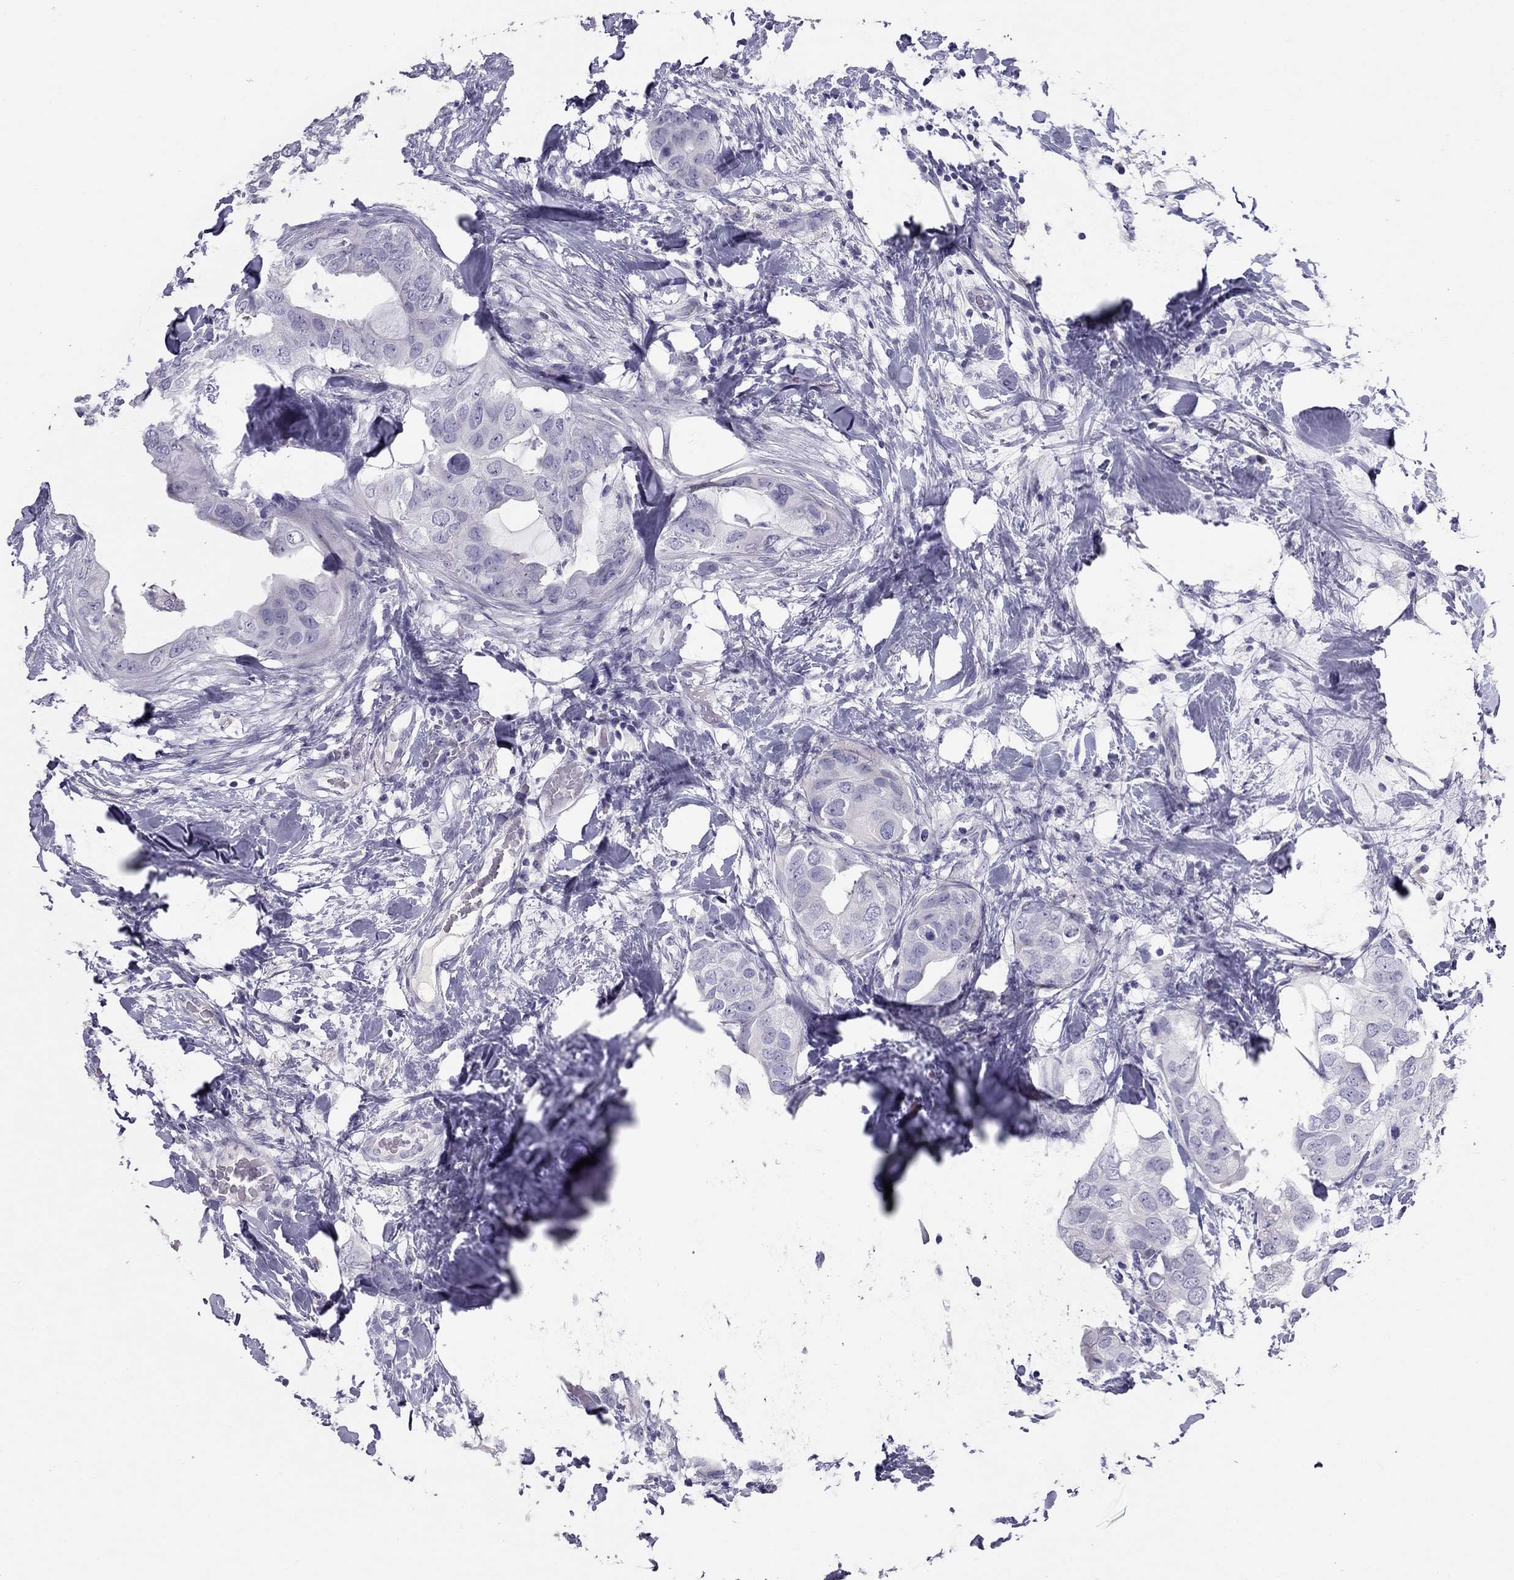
{"staining": {"intensity": "negative", "quantity": "none", "location": "none"}, "tissue": "breast cancer", "cell_type": "Tumor cells", "image_type": "cancer", "snomed": [{"axis": "morphology", "description": "Normal tissue, NOS"}, {"axis": "morphology", "description": "Duct carcinoma"}, {"axis": "topography", "description": "Breast"}], "caption": "Immunohistochemical staining of human breast infiltrating ductal carcinoma displays no significant expression in tumor cells. (Stains: DAB (3,3'-diaminobenzidine) immunohistochemistry (IHC) with hematoxylin counter stain, Microscopy: brightfield microscopy at high magnification).", "gene": "IL17REL", "patient": {"sex": "female", "age": 40}}